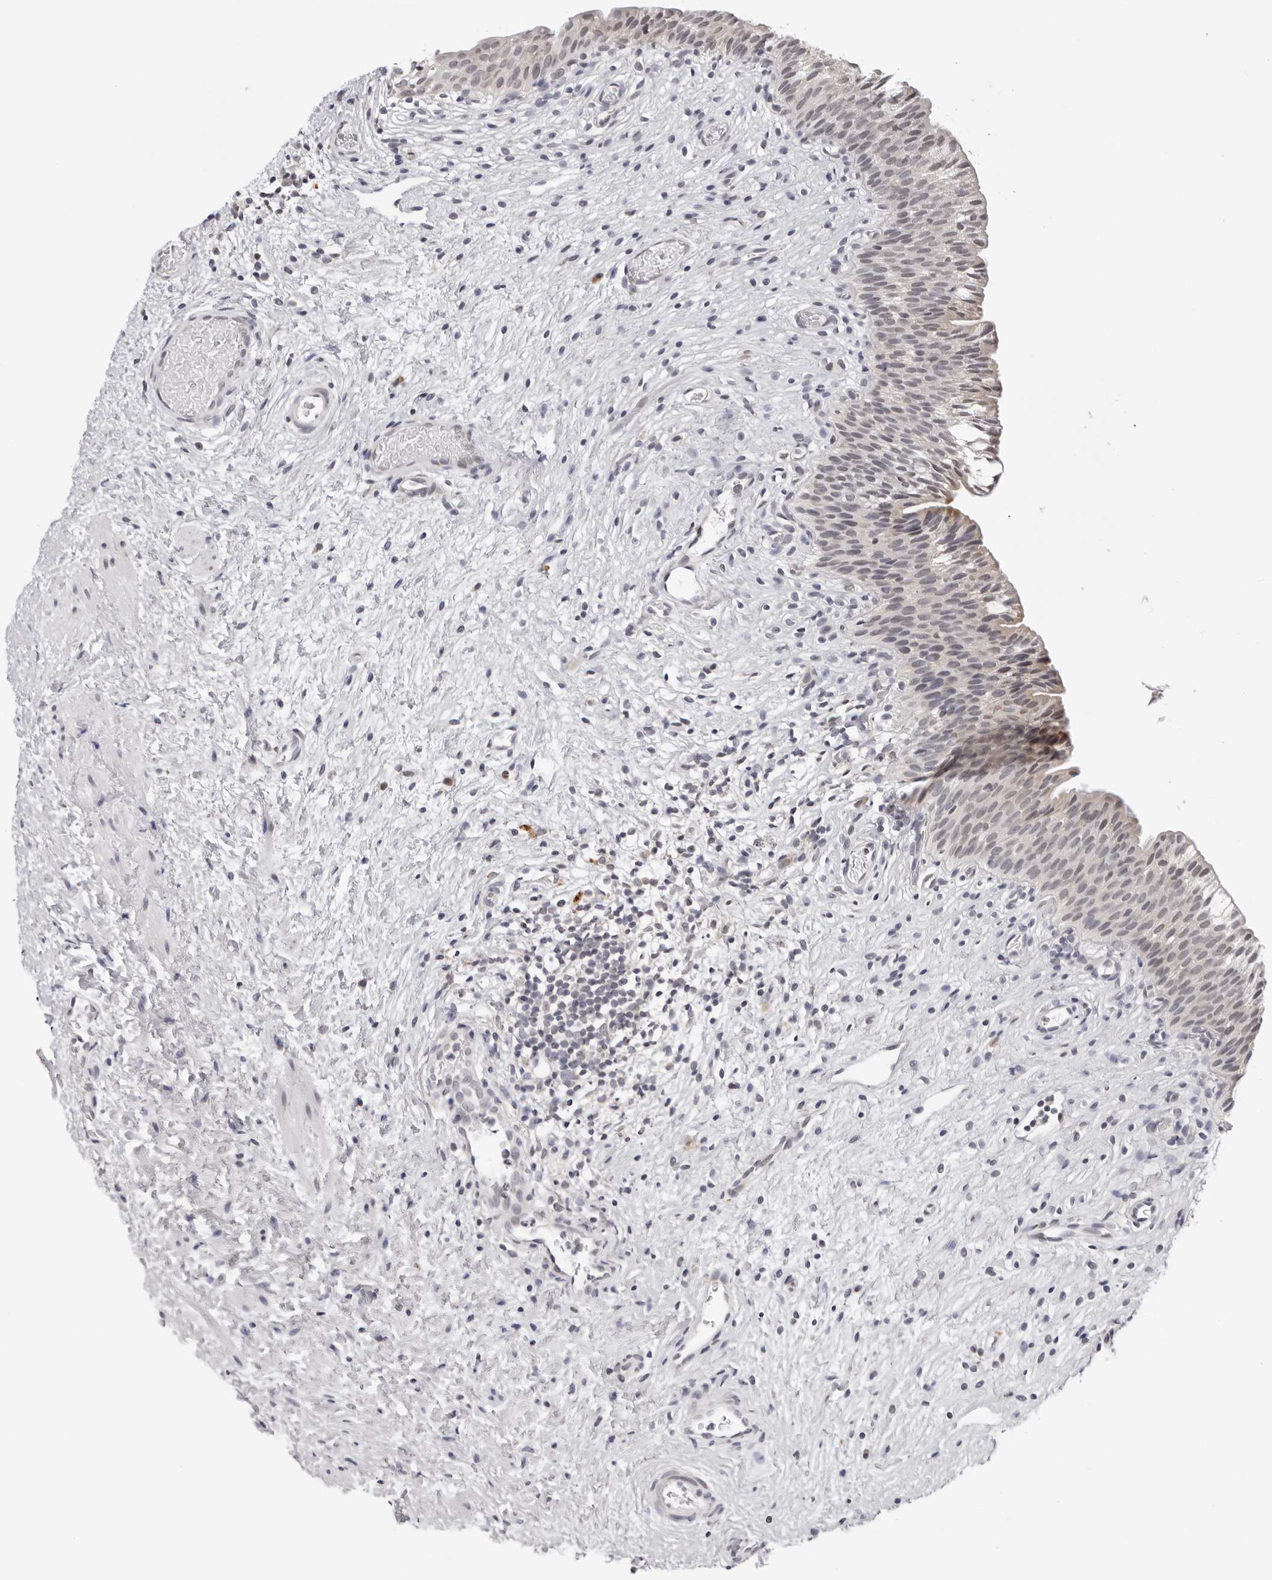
{"staining": {"intensity": "weak", "quantity": "25%-75%", "location": "nuclear"}, "tissue": "urinary bladder", "cell_type": "Urothelial cells", "image_type": "normal", "snomed": [{"axis": "morphology", "description": "Normal tissue, NOS"}, {"axis": "topography", "description": "Urinary bladder"}], "caption": "There is low levels of weak nuclear expression in urothelial cells of benign urinary bladder, as demonstrated by immunohistochemical staining (brown color).", "gene": "PRUNE1", "patient": {"sex": "male", "age": 1}}